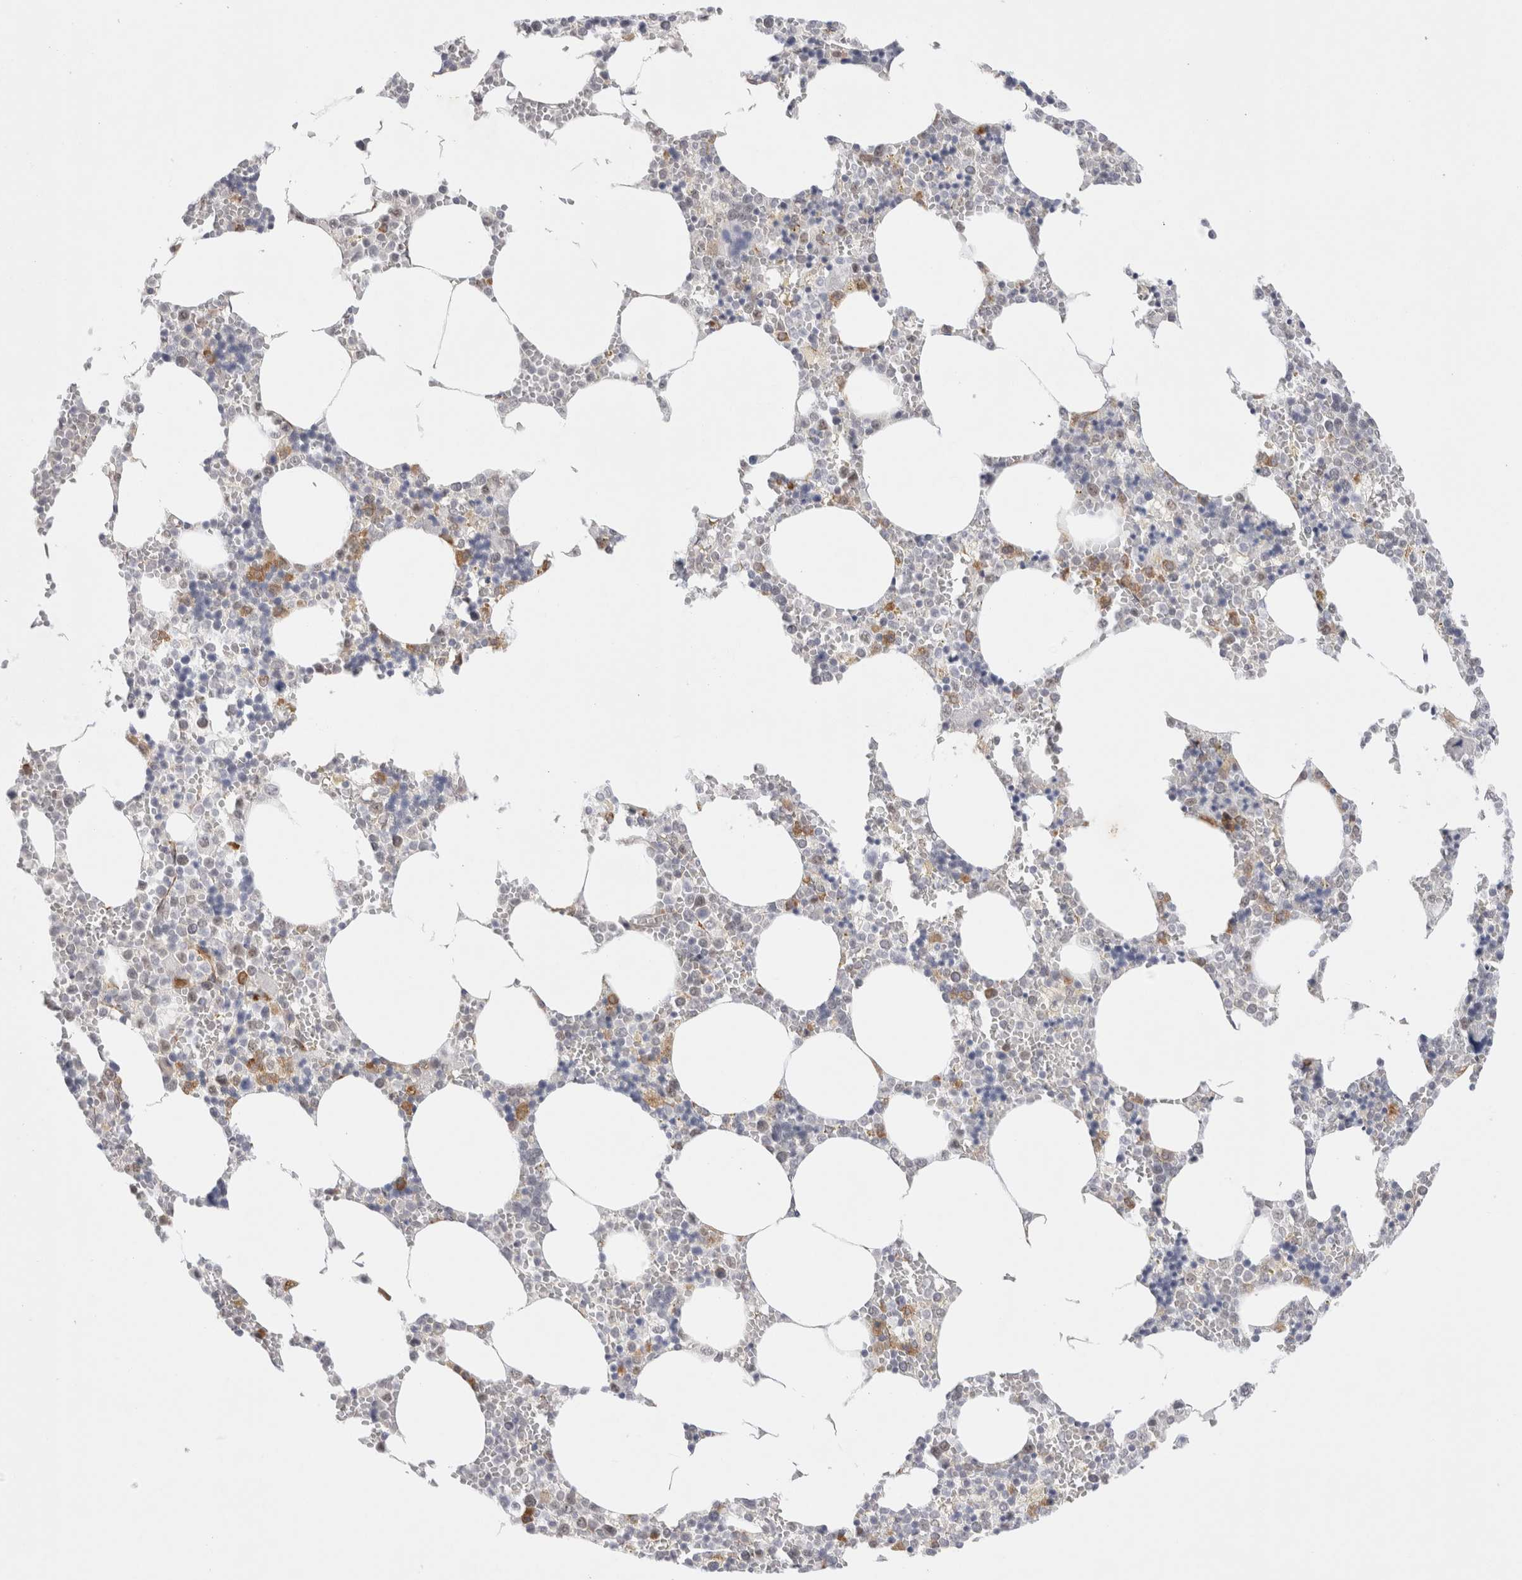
{"staining": {"intensity": "moderate", "quantity": "<25%", "location": "cytoplasmic/membranous"}, "tissue": "bone marrow", "cell_type": "Hematopoietic cells", "image_type": "normal", "snomed": [{"axis": "morphology", "description": "Normal tissue, NOS"}, {"axis": "topography", "description": "Bone marrow"}], "caption": "Protein positivity by IHC displays moderate cytoplasmic/membranous positivity in about <25% of hematopoietic cells in benign bone marrow. The protein is shown in brown color, while the nuclei are stained blue.", "gene": "TRMT1L", "patient": {"sex": "male", "age": 70}}